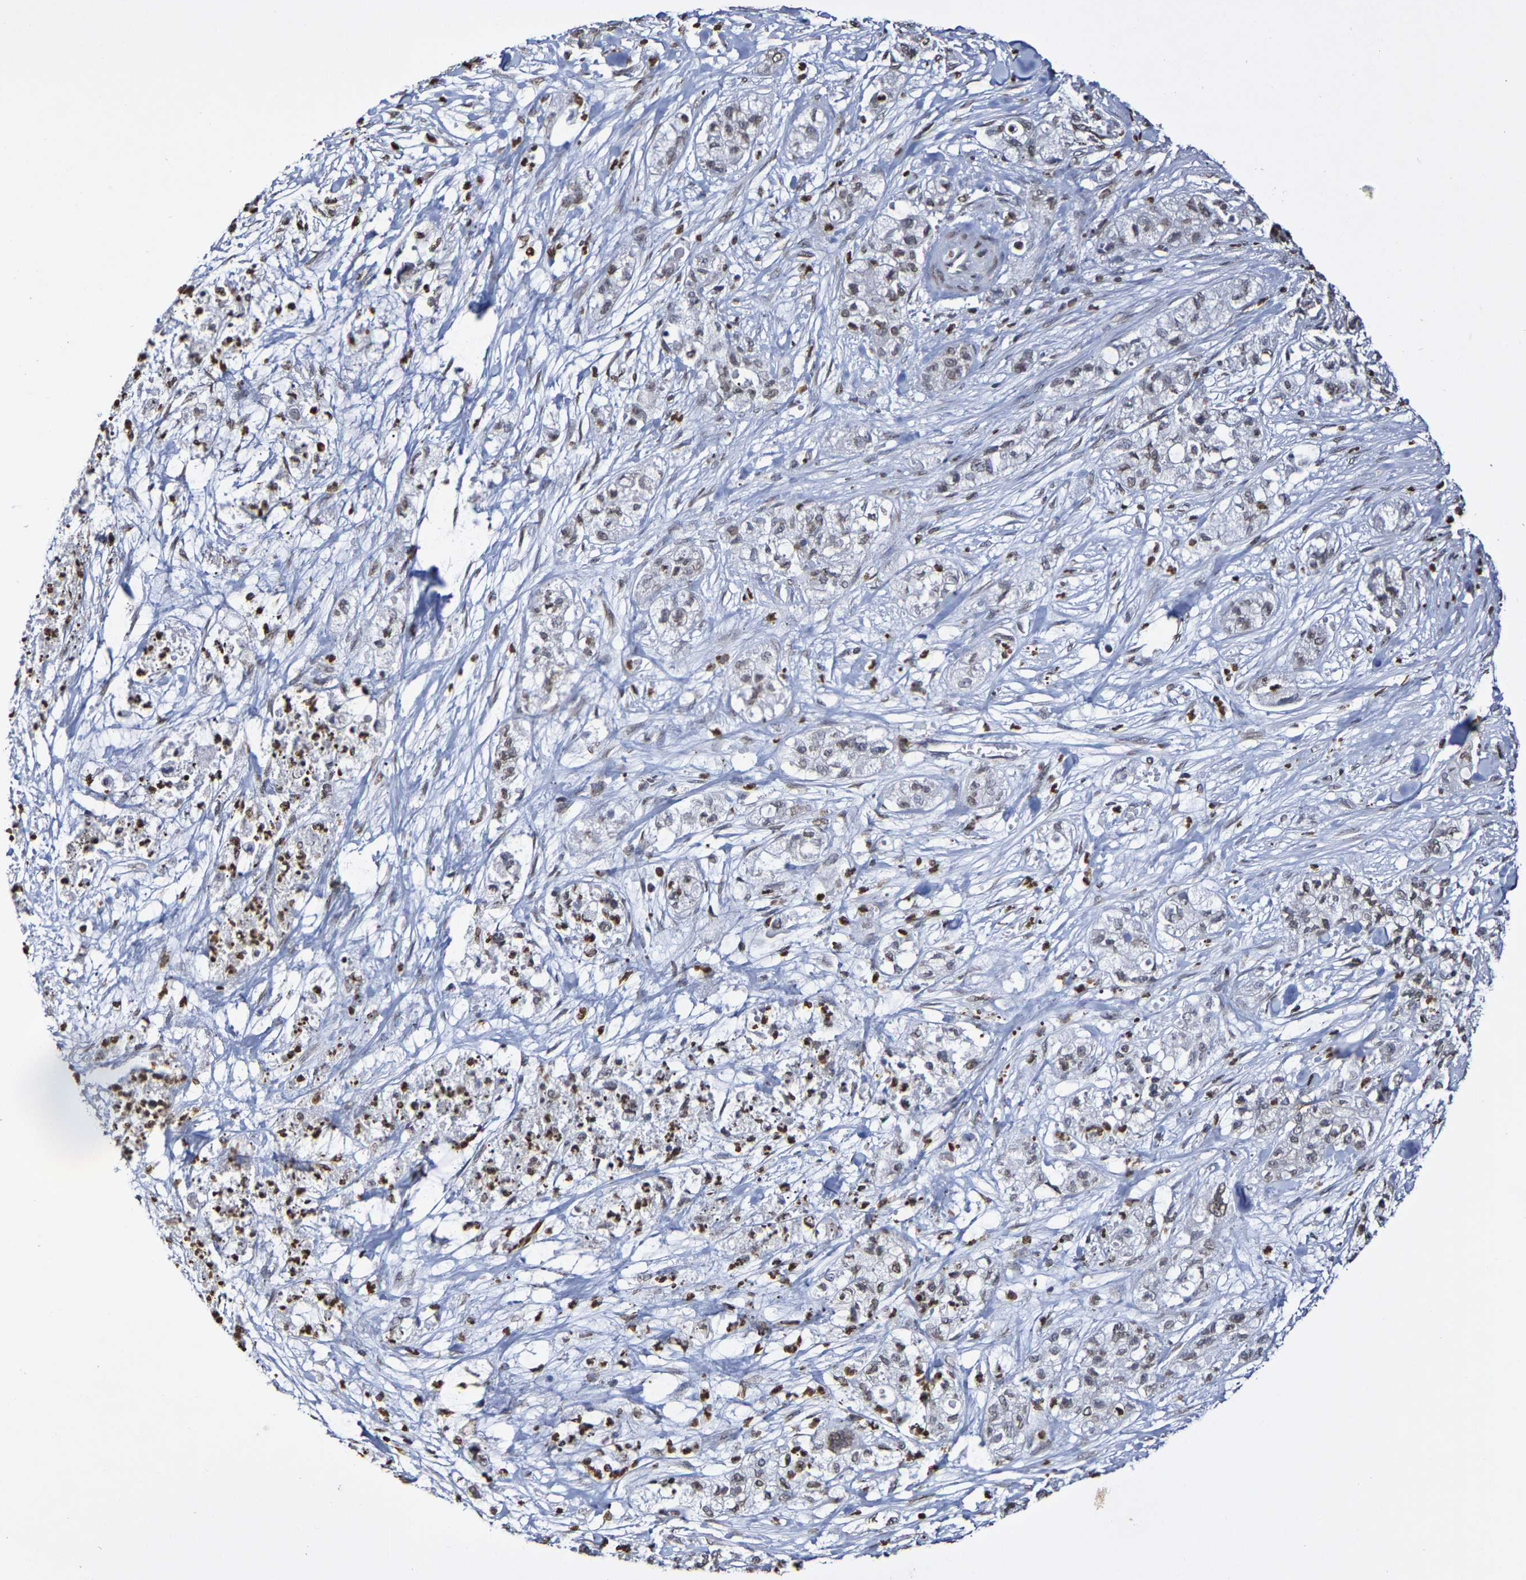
{"staining": {"intensity": "weak", "quantity": "<25%", "location": "nuclear"}, "tissue": "pancreatic cancer", "cell_type": "Tumor cells", "image_type": "cancer", "snomed": [{"axis": "morphology", "description": "Adenocarcinoma, NOS"}, {"axis": "topography", "description": "Pancreas"}], "caption": "Immunohistochemistry of pancreatic cancer (adenocarcinoma) demonstrates no staining in tumor cells. The staining was performed using DAB (3,3'-diaminobenzidine) to visualize the protein expression in brown, while the nuclei were stained in blue with hematoxylin (Magnification: 20x).", "gene": "ATF4", "patient": {"sex": "female", "age": 78}}